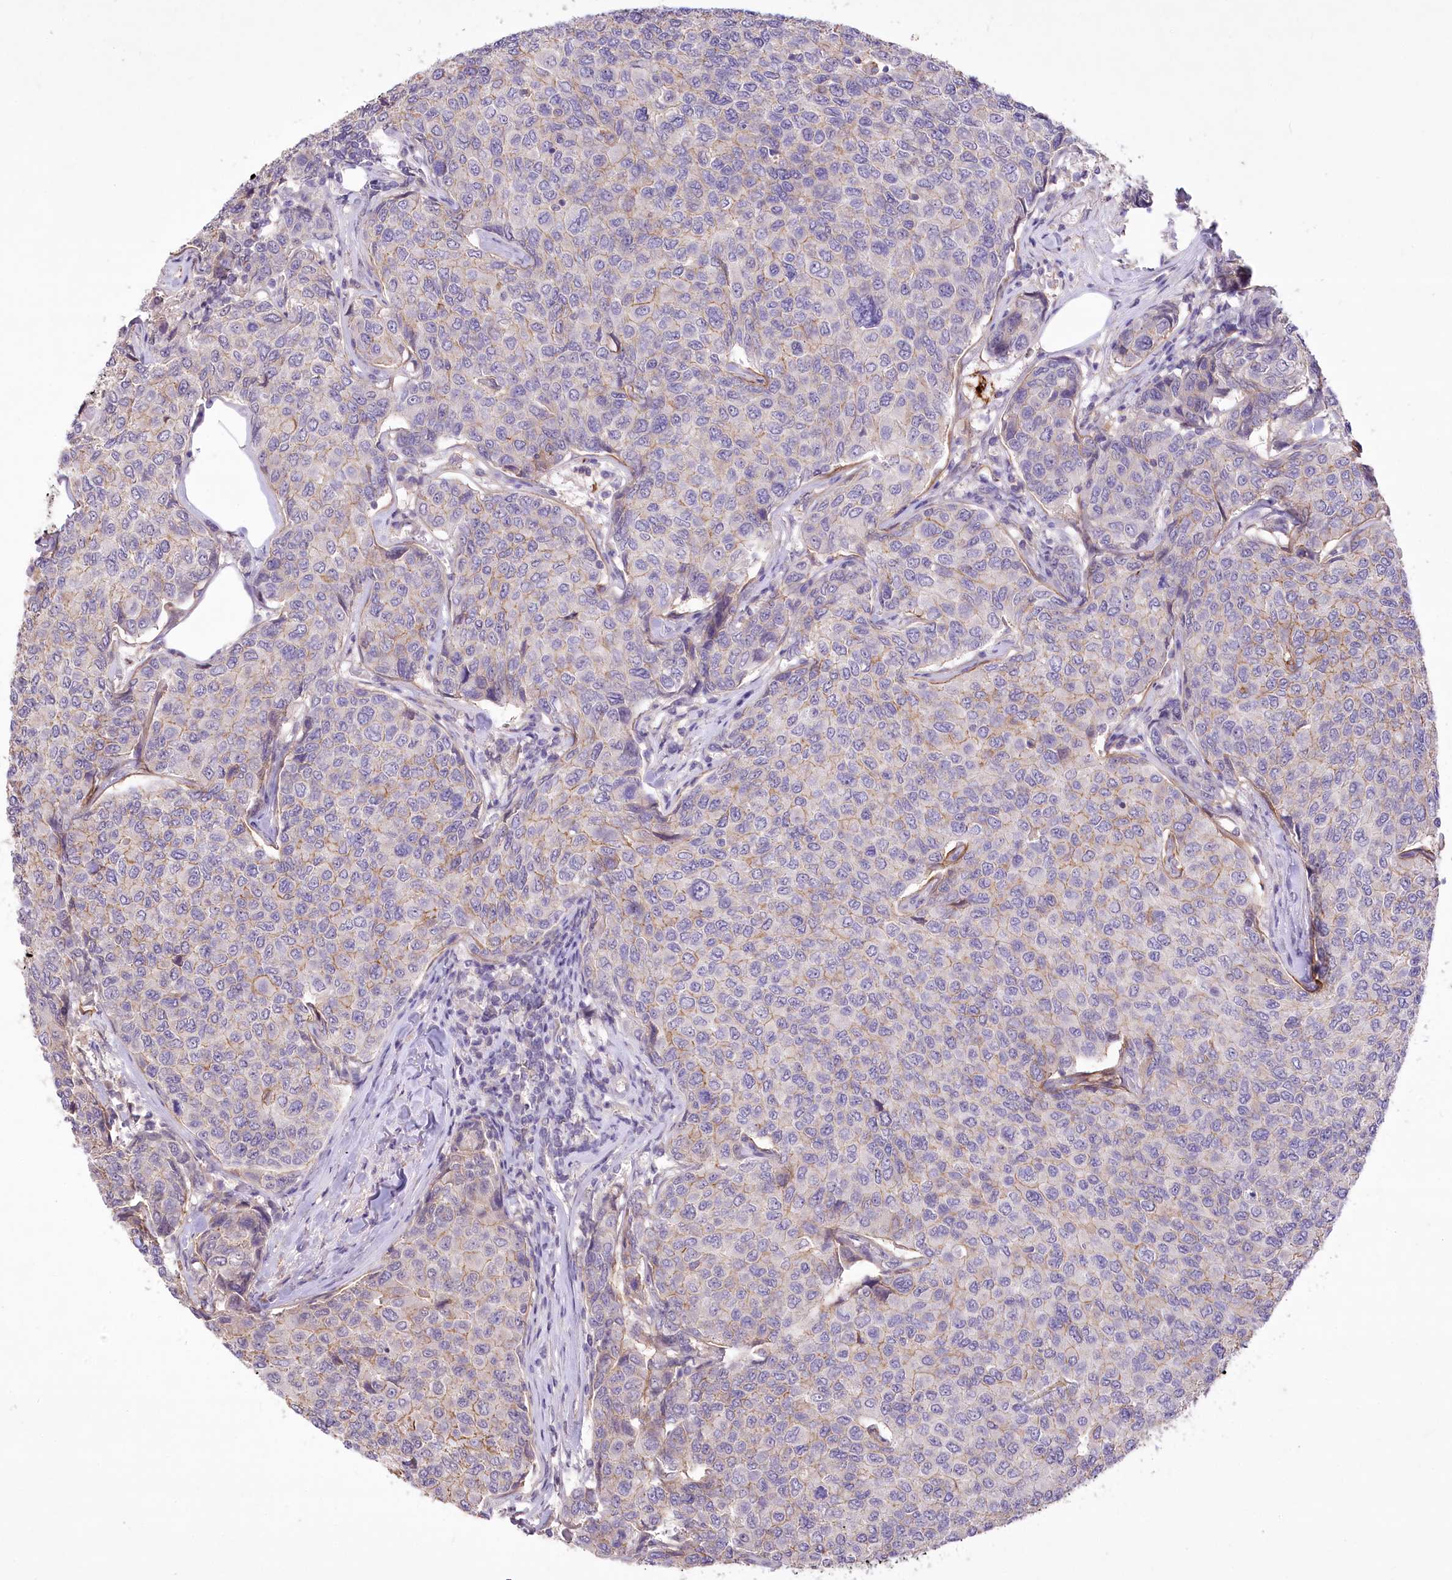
{"staining": {"intensity": "weak", "quantity": "<25%", "location": "cytoplasmic/membranous"}, "tissue": "breast cancer", "cell_type": "Tumor cells", "image_type": "cancer", "snomed": [{"axis": "morphology", "description": "Duct carcinoma"}, {"axis": "topography", "description": "Breast"}], "caption": "An IHC histopathology image of breast infiltrating ductal carcinoma is shown. There is no staining in tumor cells of breast infiltrating ductal carcinoma.", "gene": "ENPP1", "patient": {"sex": "female", "age": 55}}